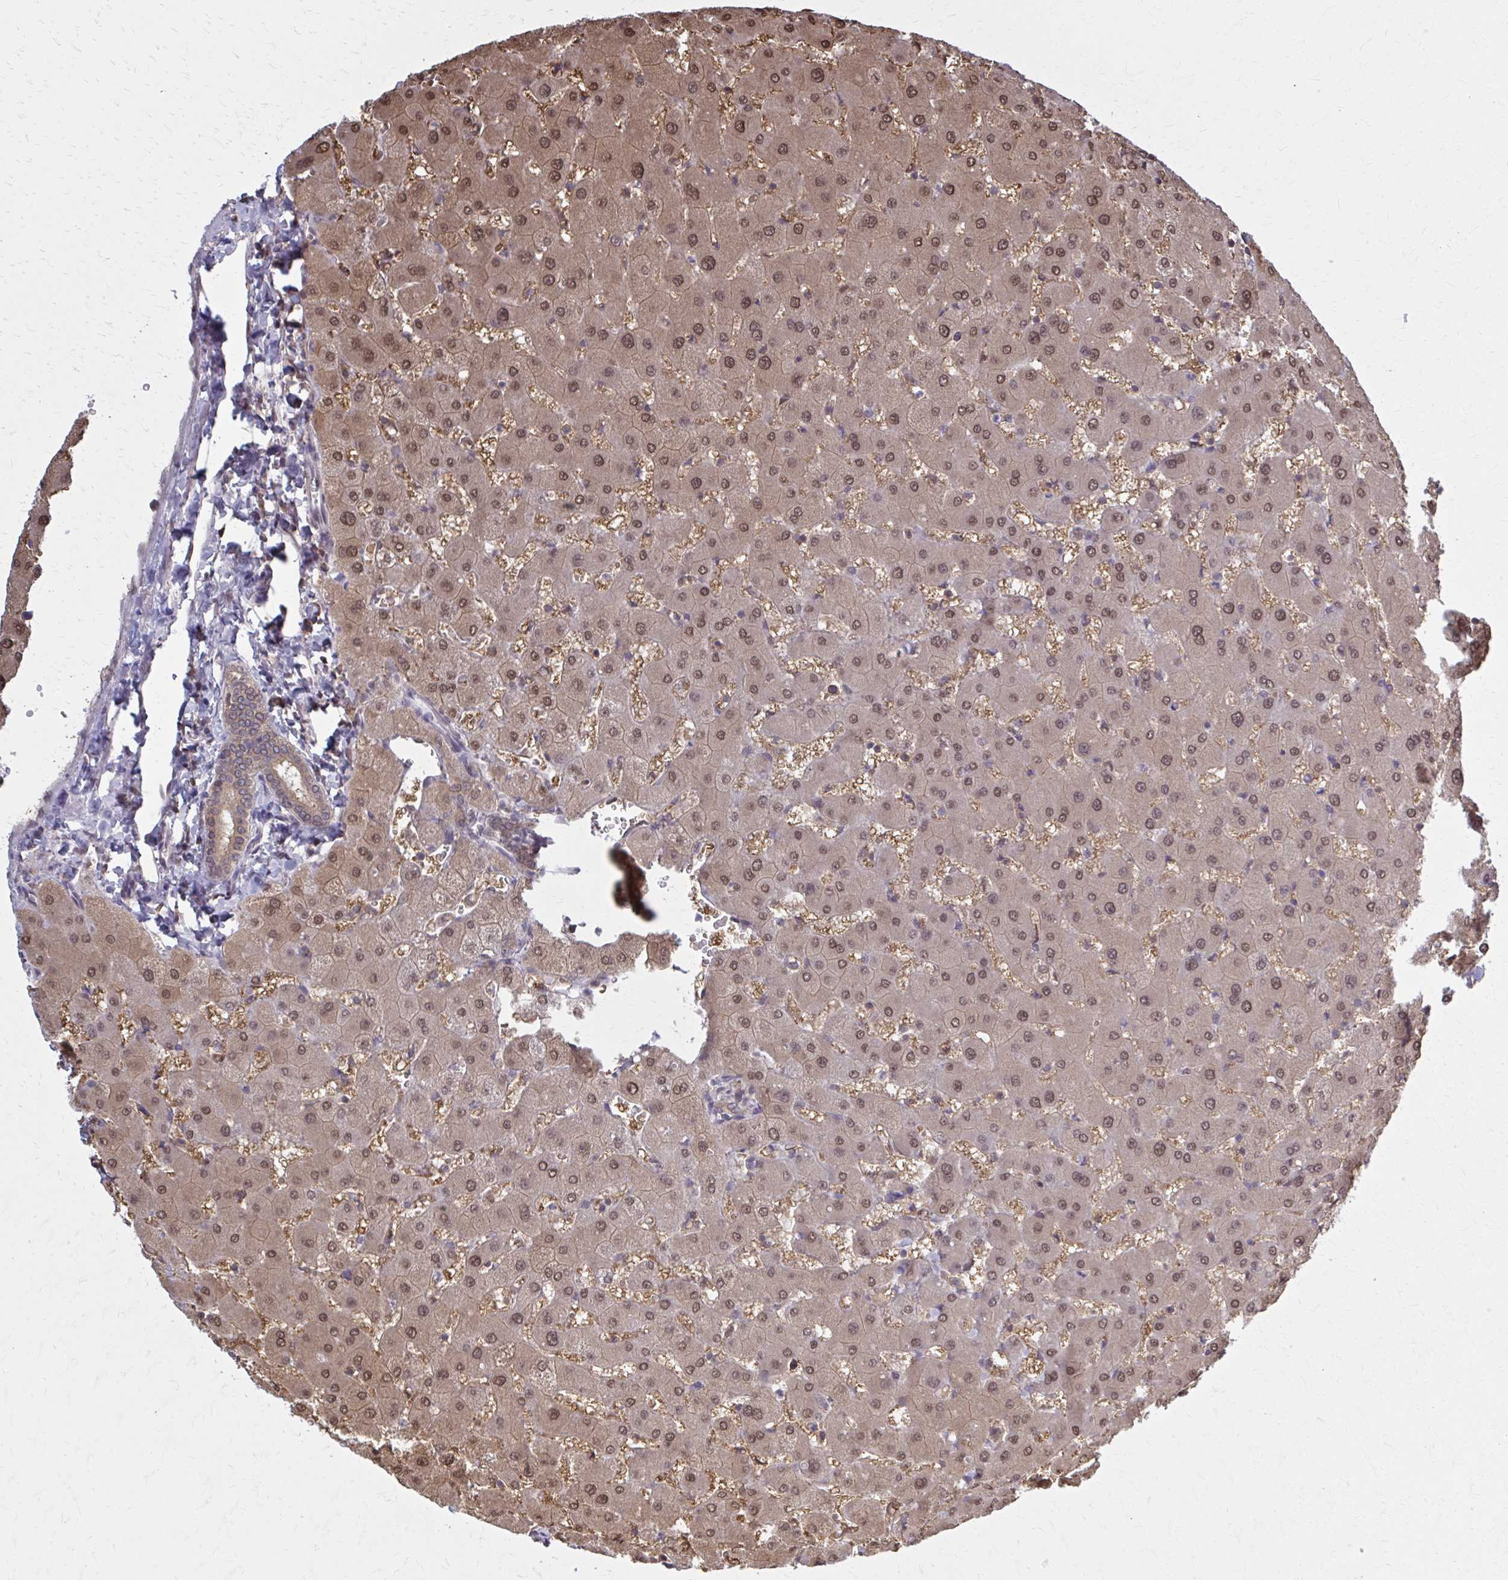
{"staining": {"intensity": "weak", "quantity": ">75%", "location": "cytoplasmic/membranous"}, "tissue": "liver", "cell_type": "Cholangiocytes", "image_type": "normal", "snomed": [{"axis": "morphology", "description": "Normal tissue, NOS"}, {"axis": "topography", "description": "Liver"}], "caption": "Liver stained with DAB (3,3'-diaminobenzidine) immunohistochemistry displays low levels of weak cytoplasmic/membranous expression in about >75% of cholangiocytes.", "gene": "MDH1", "patient": {"sex": "female", "age": 63}}